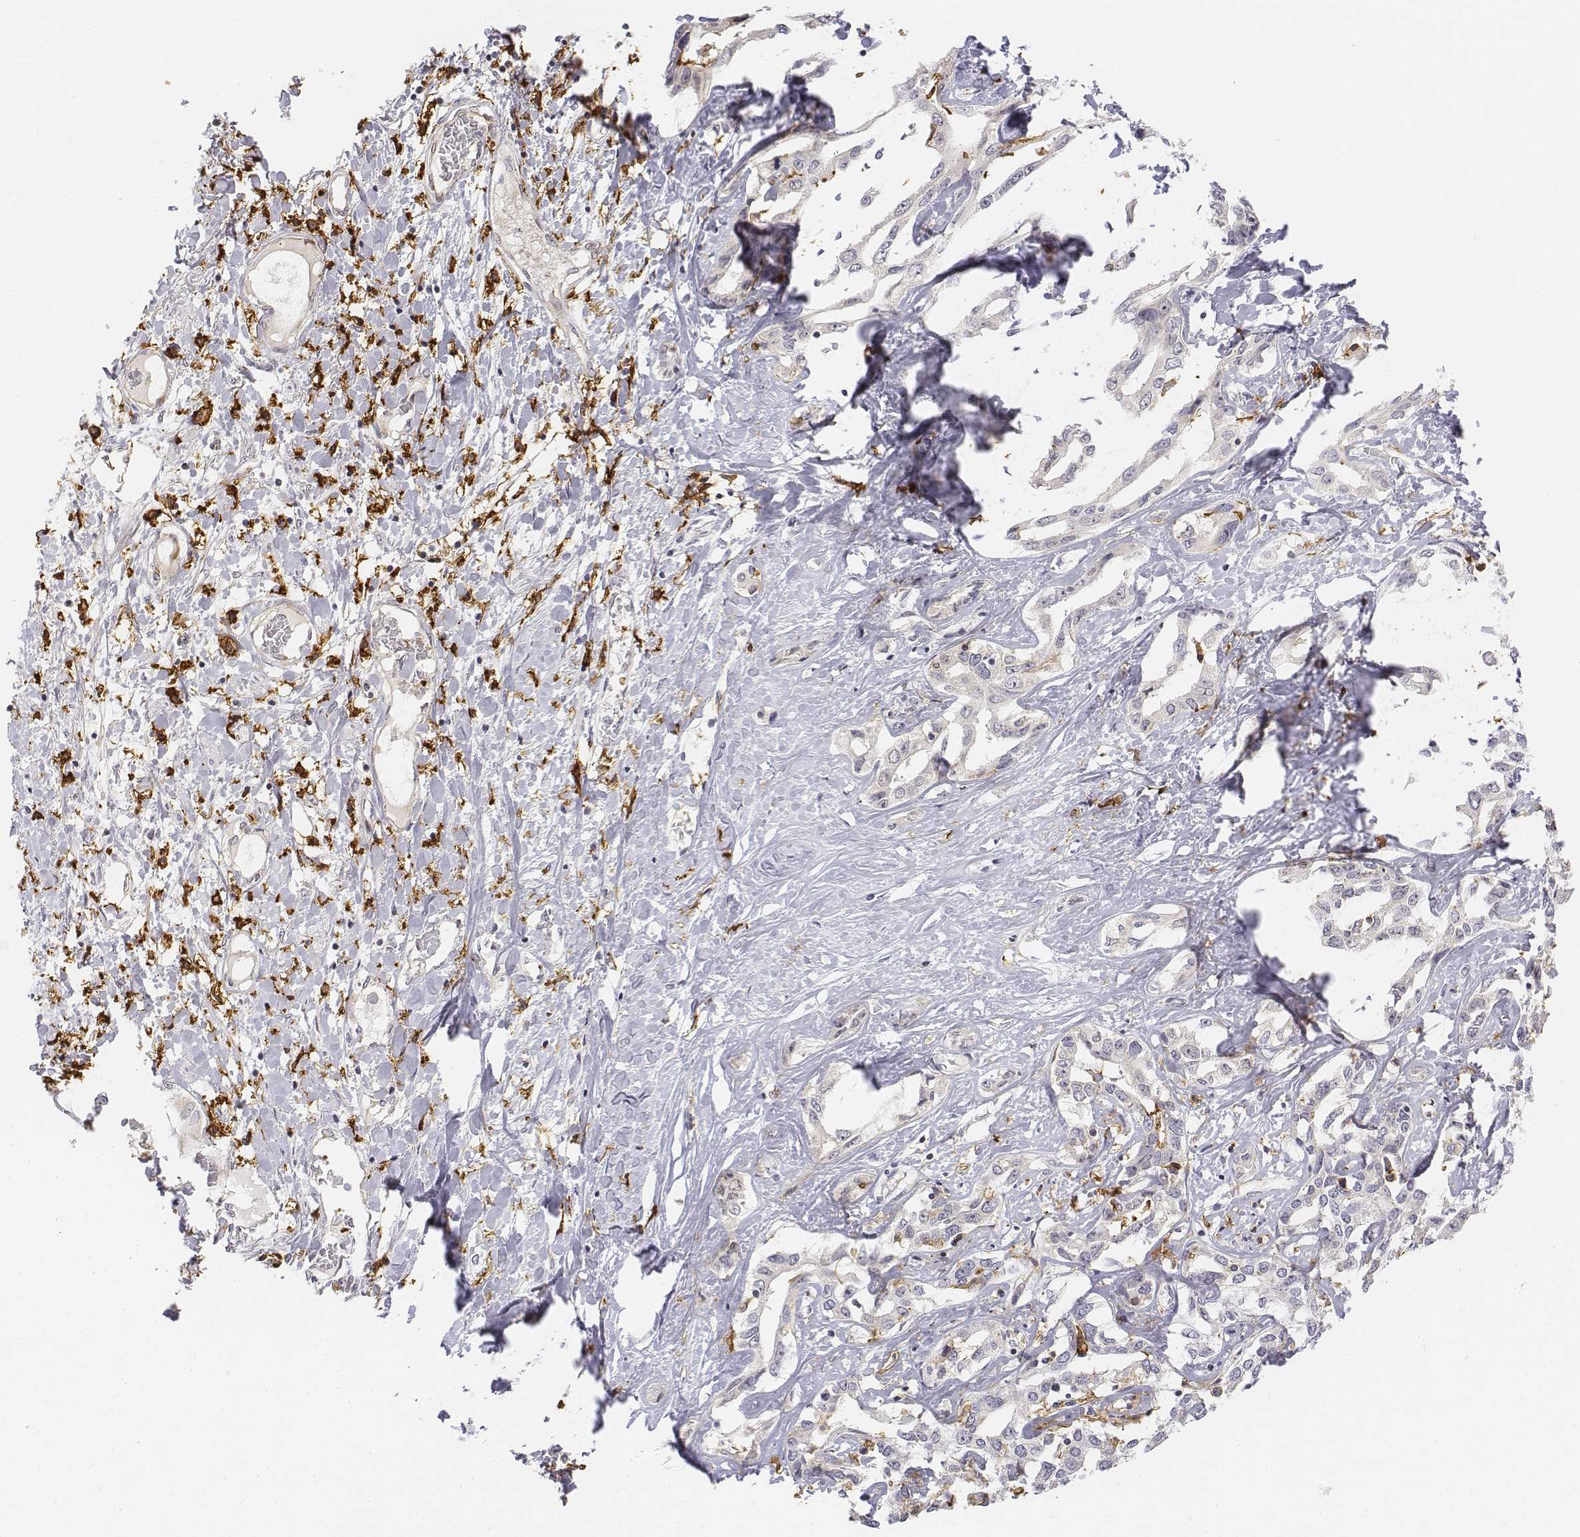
{"staining": {"intensity": "negative", "quantity": "none", "location": "none"}, "tissue": "liver cancer", "cell_type": "Tumor cells", "image_type": "cancer", "snomed": [{"axis": "morphology", "description": "Cholangiocarcinoma"}, {"axis": "topography", "description": "Liver"}], "caption": "This is an IHC histopathology image of human liver cholangiocarcinoma. There is no positivity in tumor cells.", "gene": "CD14", "patient": {"sex": "male", "age": 59}}